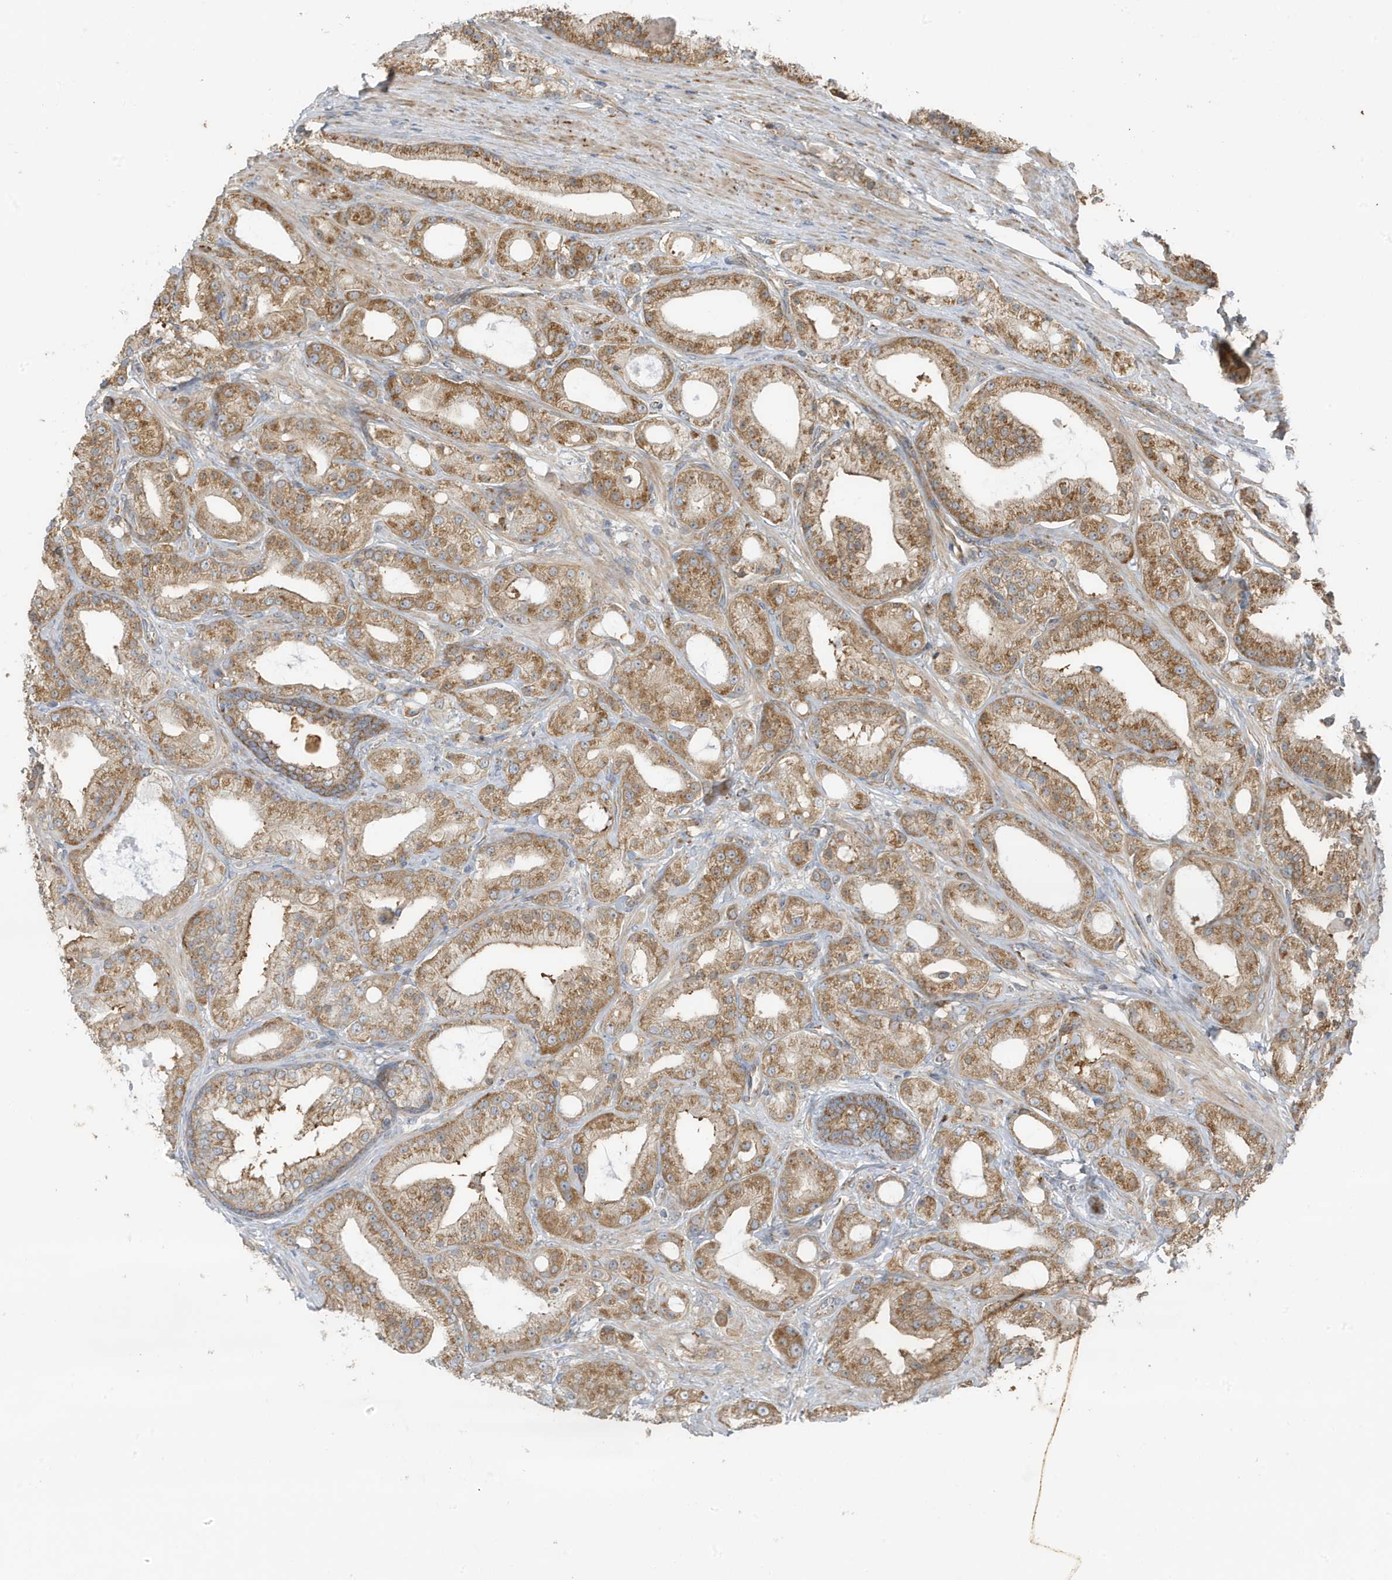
{"staining": {"intensity": "moderate", "quantity": ">75%", "location": "cytoplasmic/membranous"}, "tissue": "prostate cancer", "cell_type": "Tumor cells", "image_type": "cancer", "snomed": [{"axis": "morphology", "description": "Adenocarcinoma, Low grade"}, {"axis": "topography", "description": "Prostate"}], "caption": "Moderate cytoplasmic/membranous staining is appreciated in about >75% of tumor cells in prostate cancer (adenocarcinoma (low-grade)).", "gene": "GOLGA4", "patient": {"sex": "male", "age": 67}}